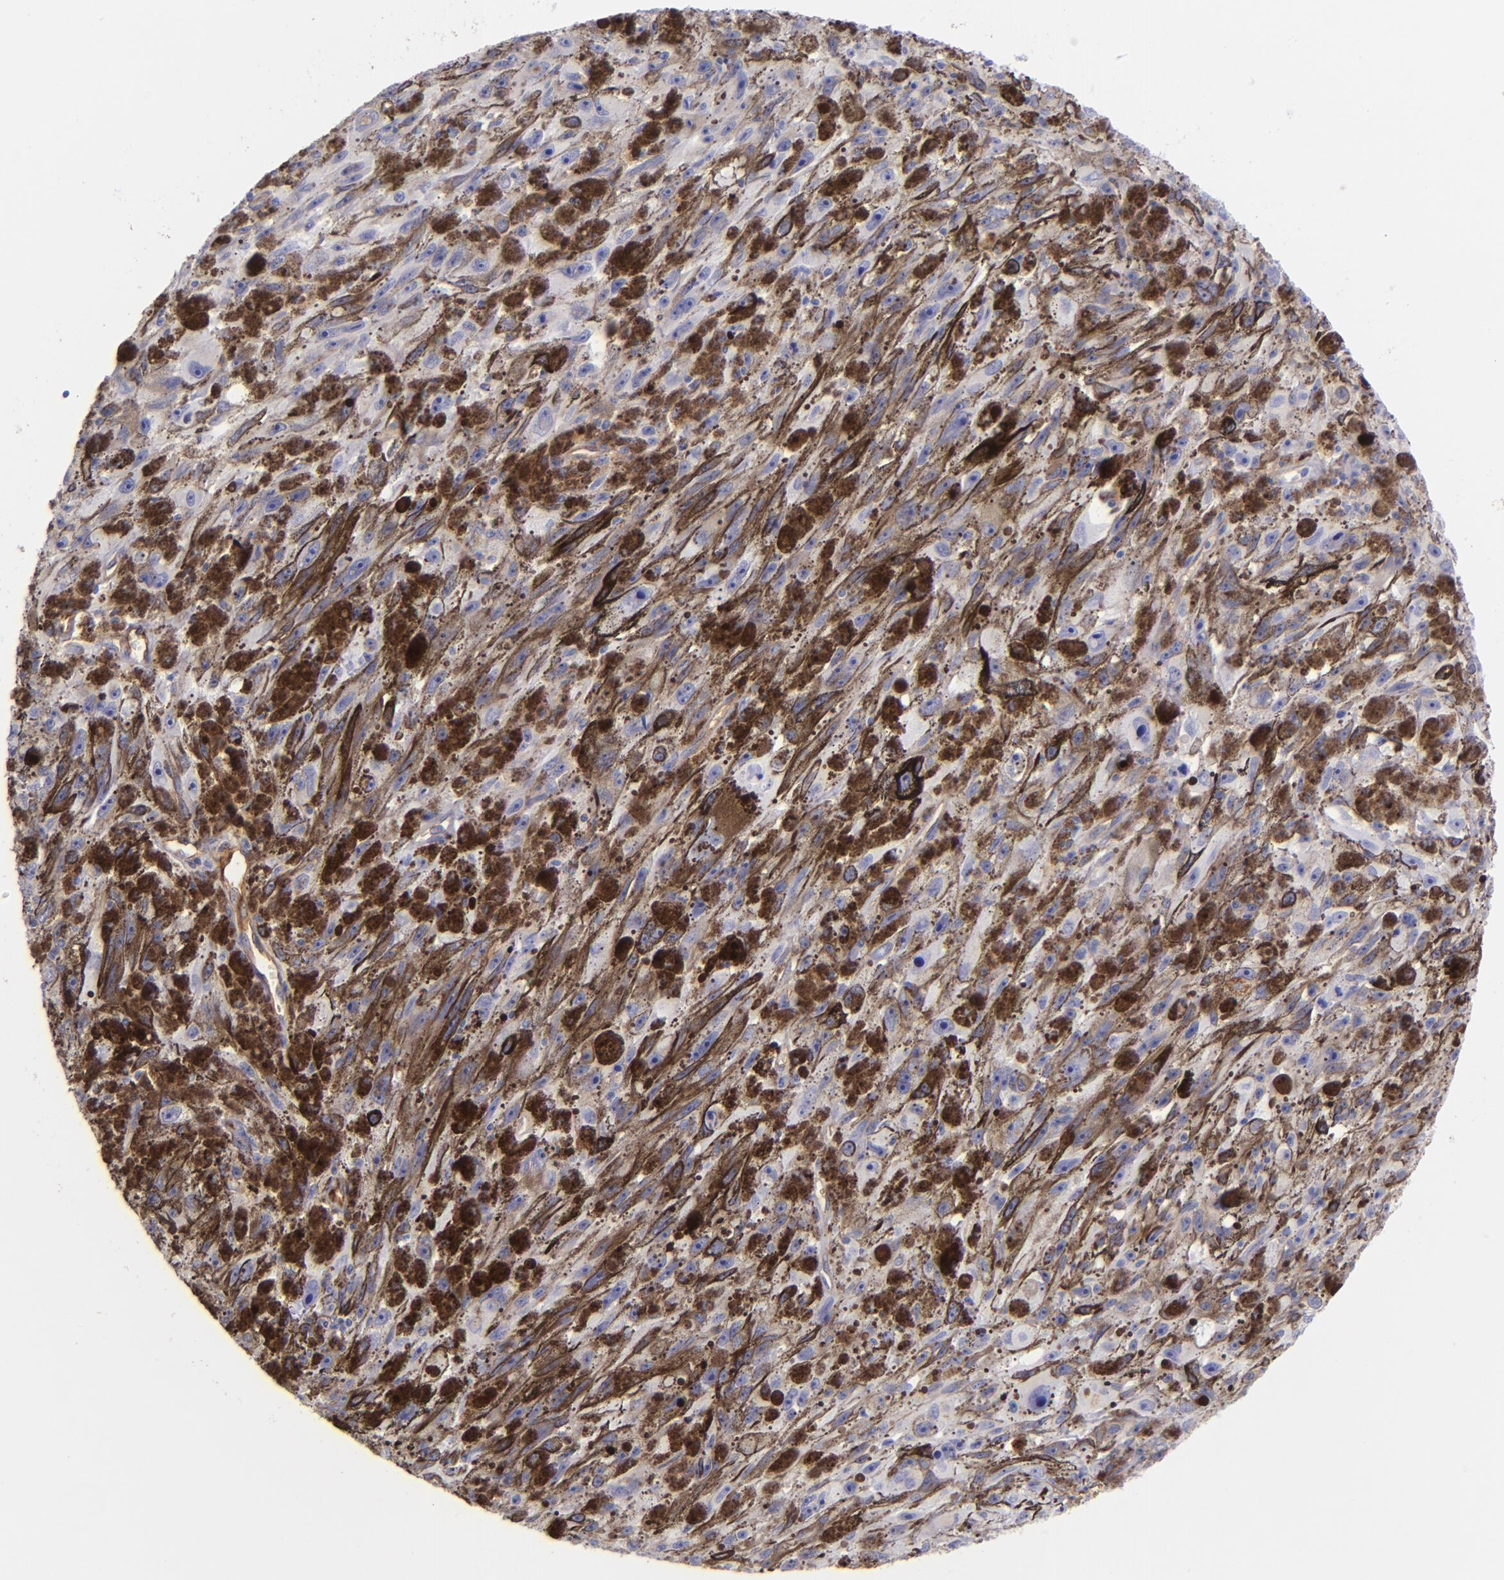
{"staining": {"intensity": "weak", "quantity": "<25%", "location": "none"}, "tissue": "melanoma", "cell_type": "Tumor cells", "image_type": "cancer", "snomed": [{"axis": "morphology", "description": "Malignant melanoma, NOS"}, {"axis": "topography", "description": "Skin"}], "caption": "Immunohistochemistry histopathology image of malignant melanoma stained for a protein (brown), which reveals no expression in tumor cells.", "gene": "ENTPD1", "patient": {"sex": "female", "age": 104}}